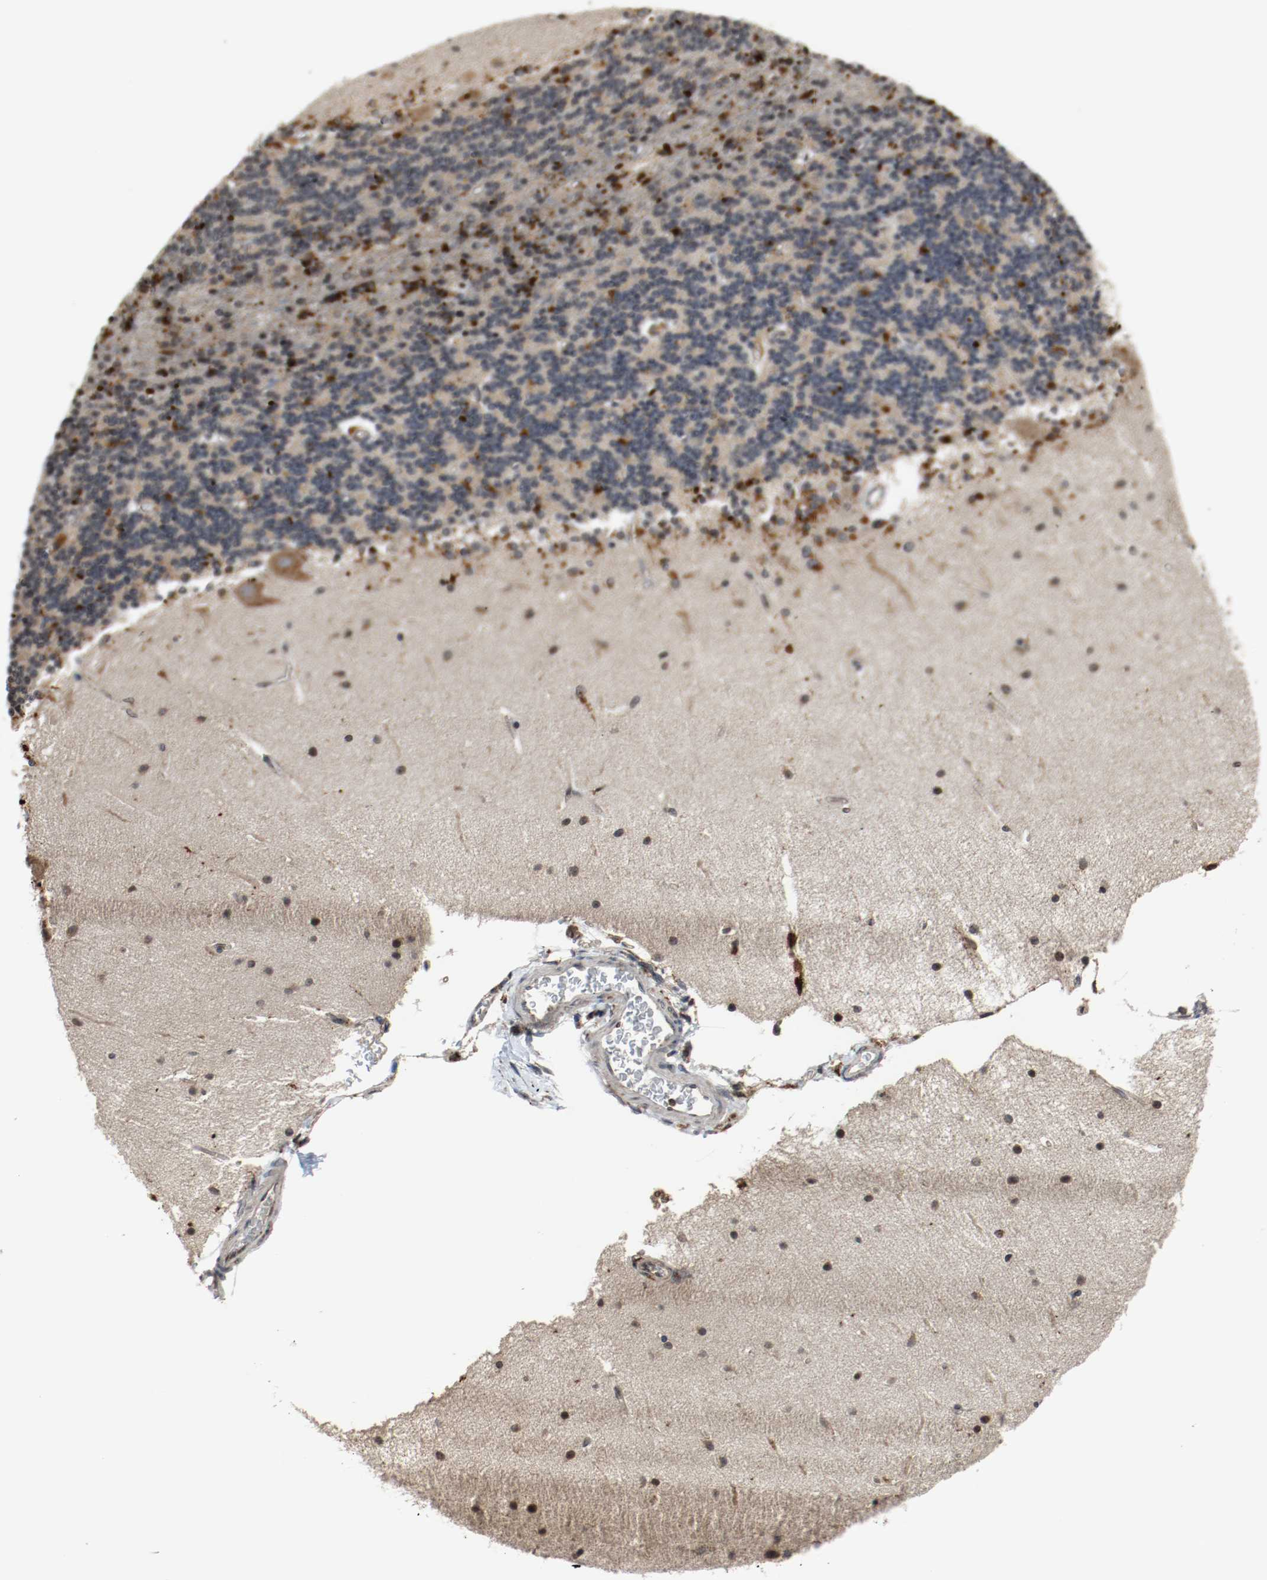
{"staining": {"intensity": "strong", "quantity": "<25%", "location": "cytoplasmic/membranous"}, "tissue": "cerebellum", "cell_type": "Cells in granular layer", "image_type": "normal", "snomed": [{"axis": "morphology", "description": "Normal tissue, NOS"}, {"axis": "topography", "description": "Cerebellum"}], "caption": "The histopathology image demonstrates immunohistochemical staining of benign cerebellum. There is strong cytoplasmic/membranous staining is present in approximately <25% of cells in granular layer.", "gene": "LAMP2", "patient": {"sex": "female", "age": 54}}